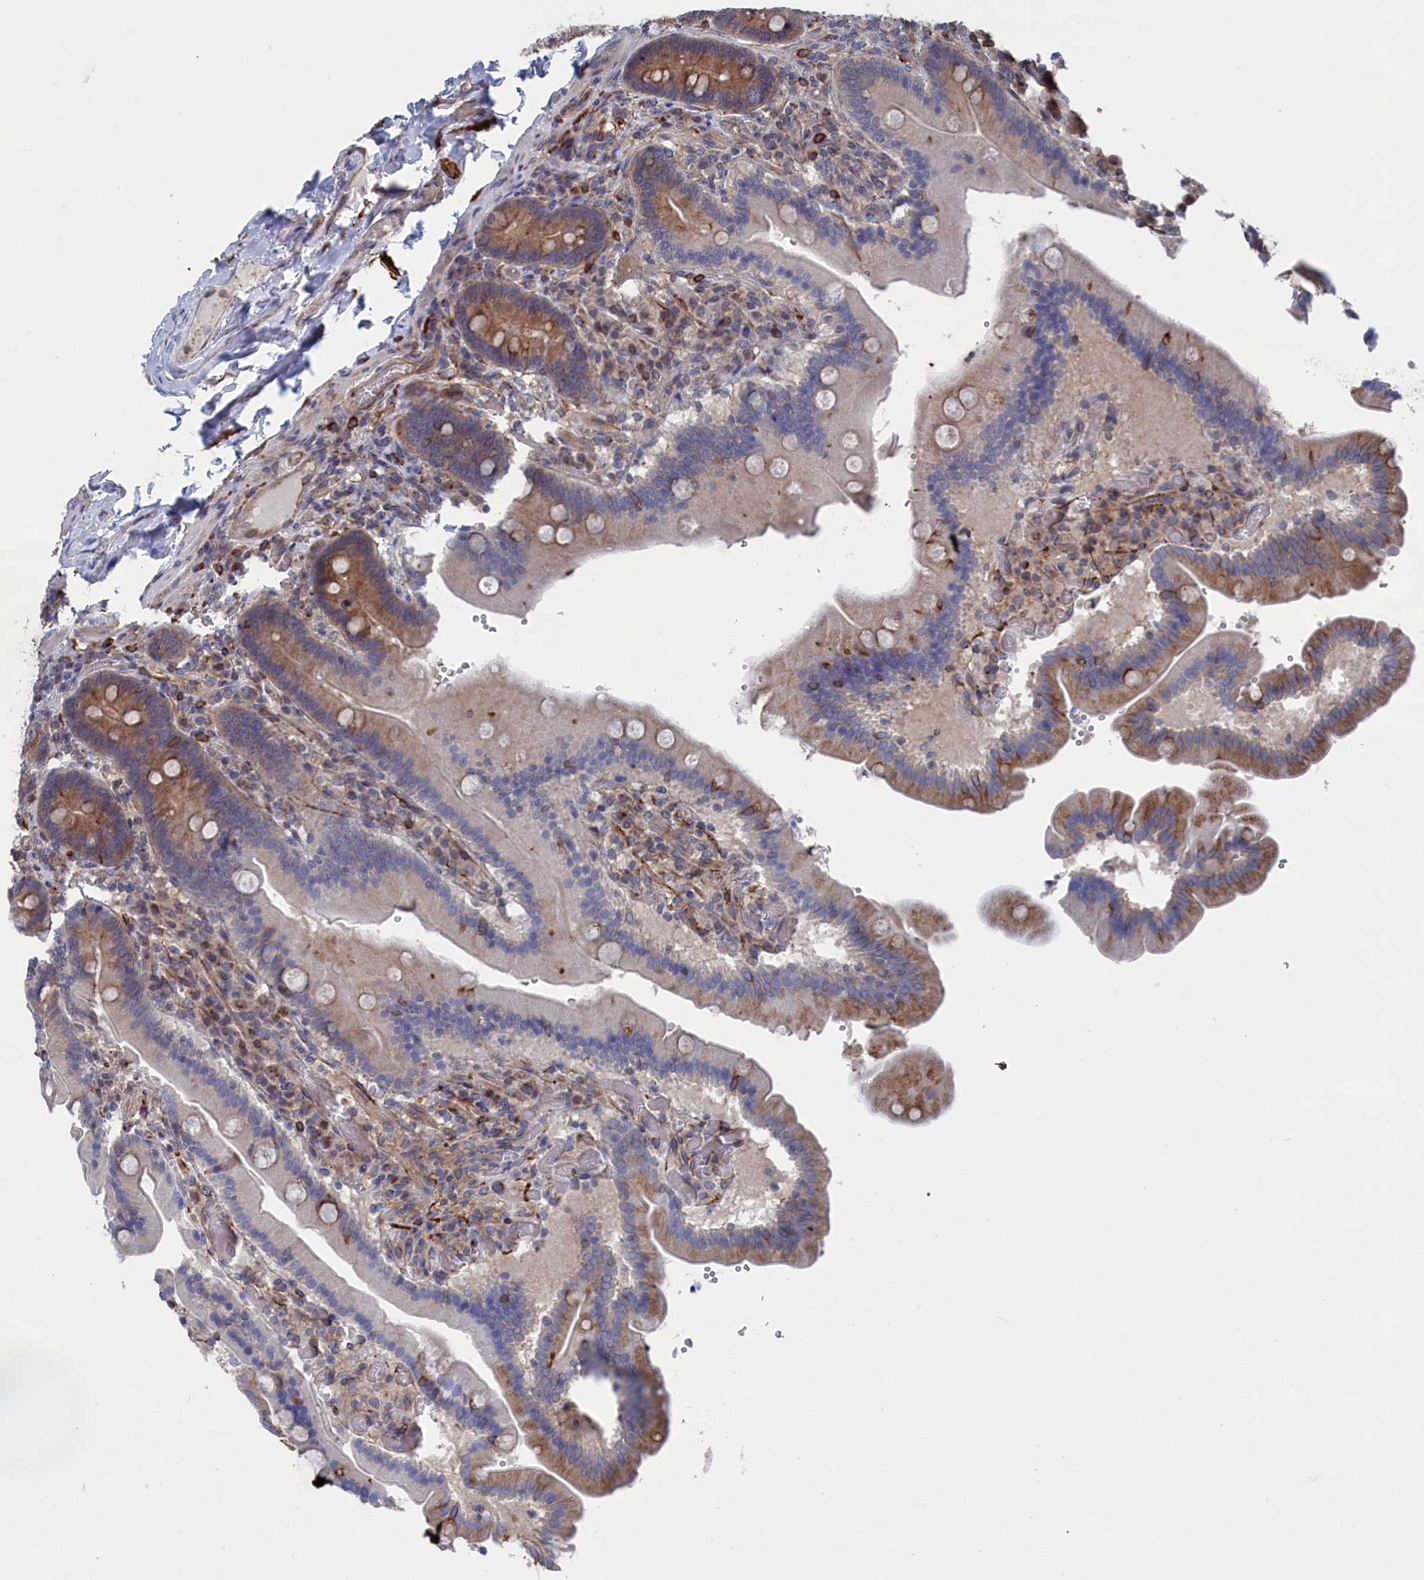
{"staining": {"intensity": "moderate", "quantity": "<25%", "location": "cytoplasmic/membranous"}, "tissue": "duodenum", "cell_type": "Glandular cells", "image_type": "normal", "snomed": [{"axis": "morphology", "description": "Normal tissue, NOS"}, {"axis": "topography", "description": "Duodenum"}], "caption": "Protein staining displays moderate cytoplasmic/membranous positivity in approximately <25% of glandular cells in normal duodenum.", "gene": "NUTF2", "patient": {"sex": "female", "age": 62}}